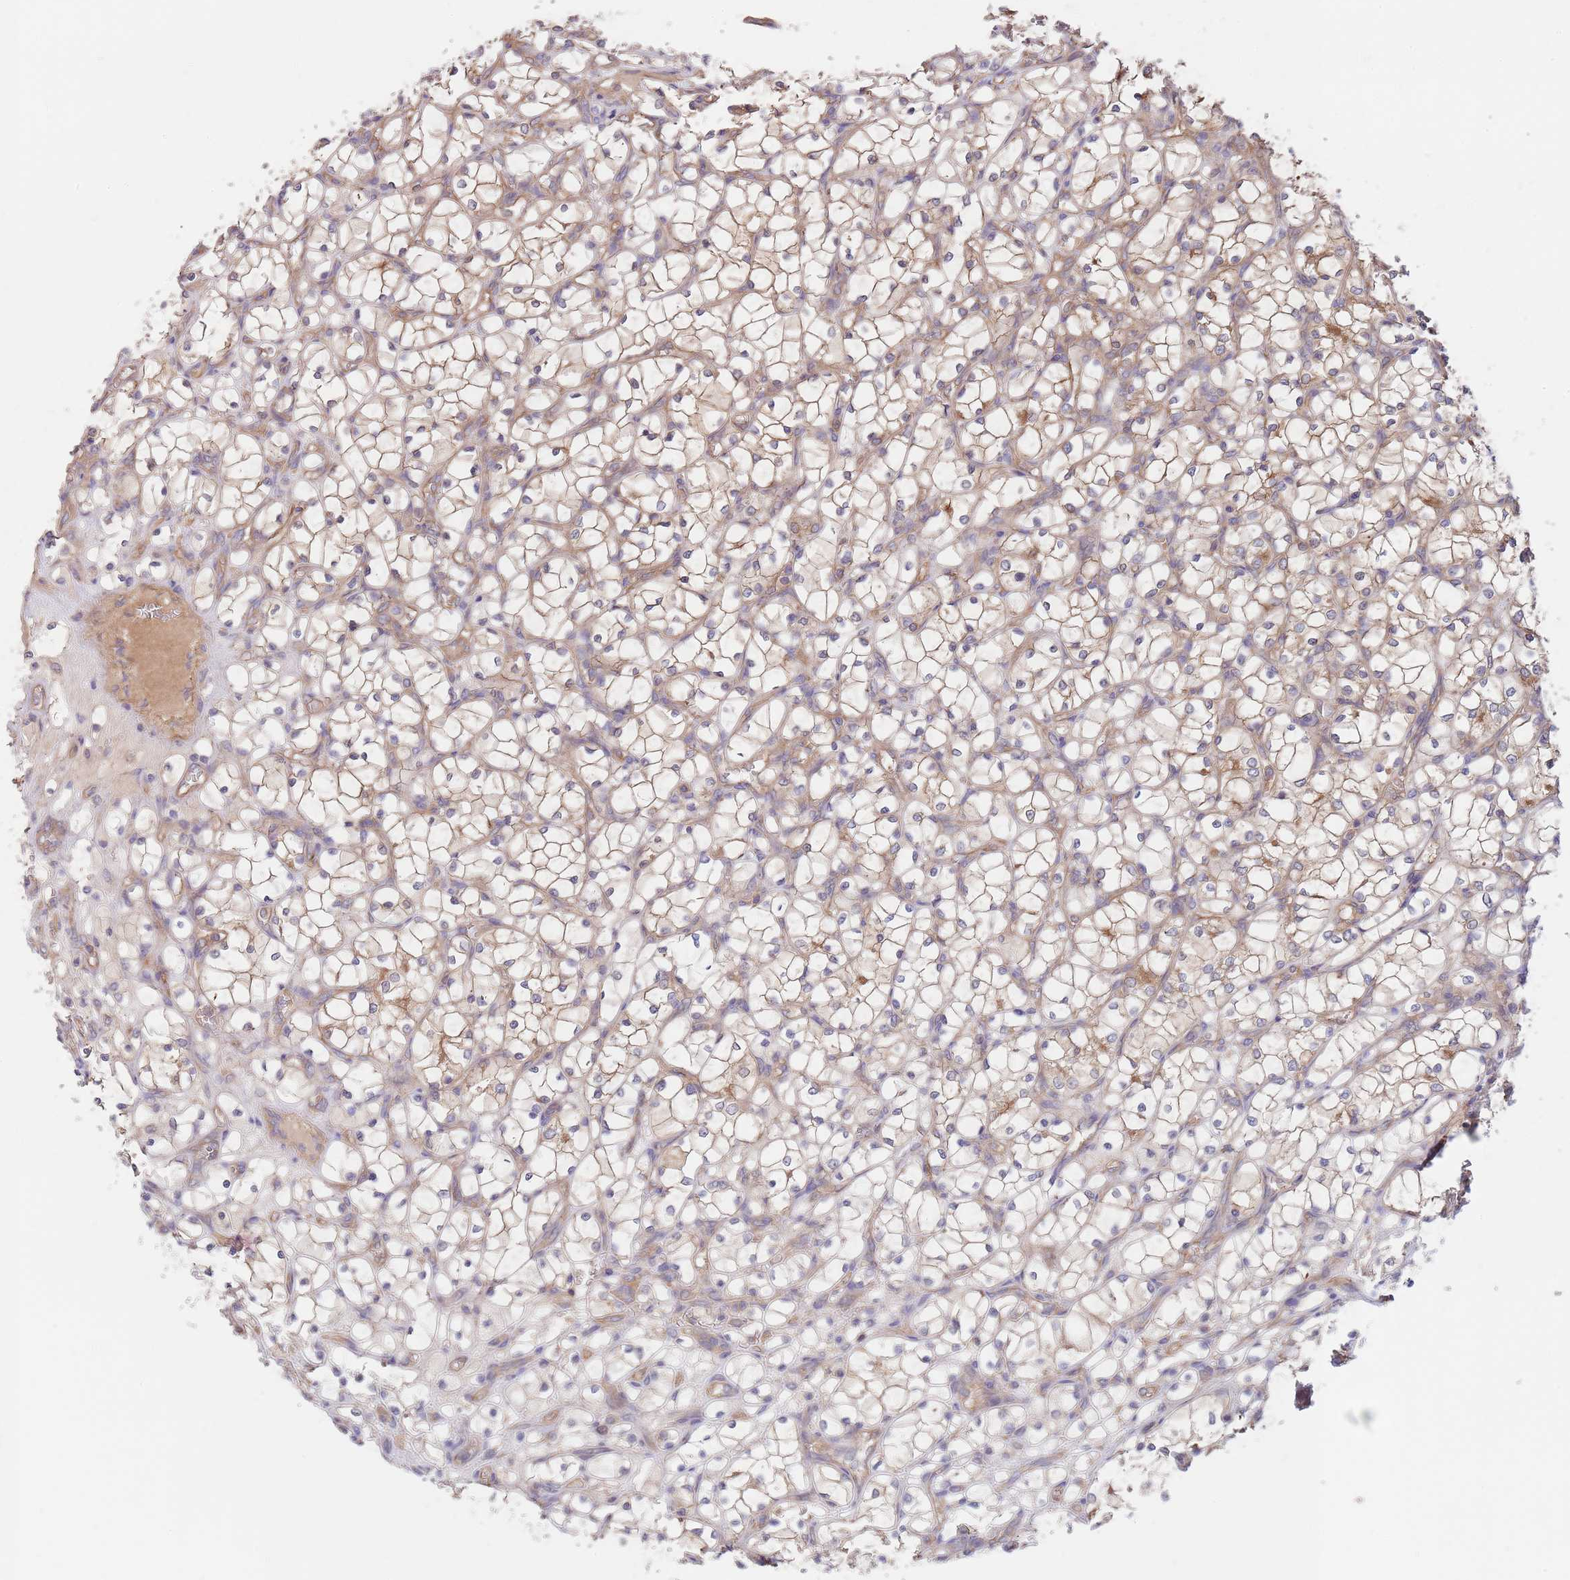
{"staining": {"intensity": "moderate", "quantity": ">75%", "location": "cytoplasmic/membranous"}, "tissue": "renal cancer", "cell_type": "Tumor cells", "image_type": "cancer", "snomed": [{"axis": "morphology", "description": "Adenocarcinoma, NOS"}, {"axis": "topography", "description": "Kidney"}], "caption": "Brown immunohistochemical staining in renal cancer (adenocarcinoma) displays moderate cytoplasmic/membranous positivity in approximately >75% of tumor cells.", "gene": "EIF3F", "patient": {"sex": "female", "age": 69}}